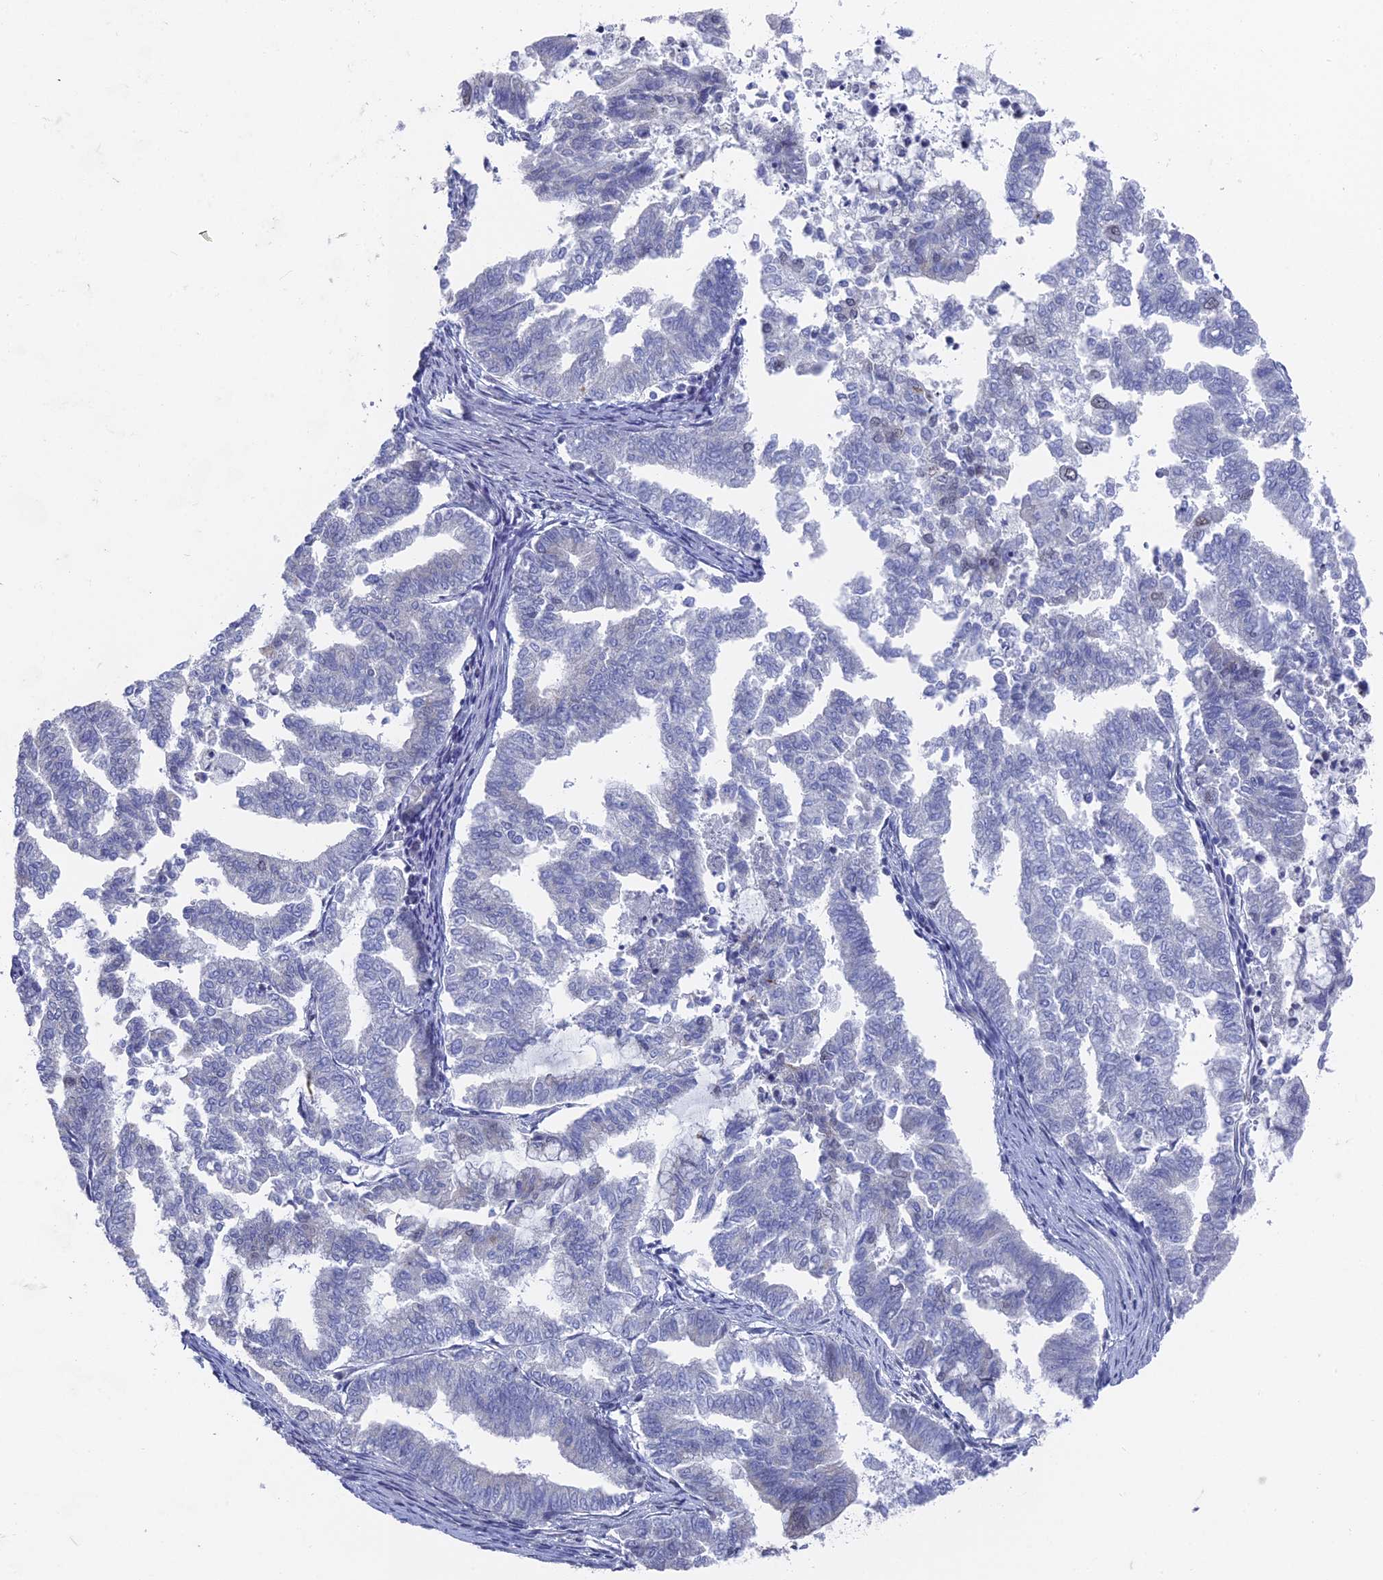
{"staining": {"intensity": "negative", "quantity": "none", "location": "none"}, "tissue": "endometrial cancer", "cell_type": "Tumor cells", "image_type": "cancer", "snomed": [{"axis": "morphology", "description": "Adenocarcinoma, NOS"}, {"axis": "topography", "description": "Endometrium"}], "caption": "Protein analysis of adenocarcinoma (endometrial) demonstrates no significant expression in tumor cells.", "gene": "FHIP2A", "patient": {"sex": "female", "age": 79}}